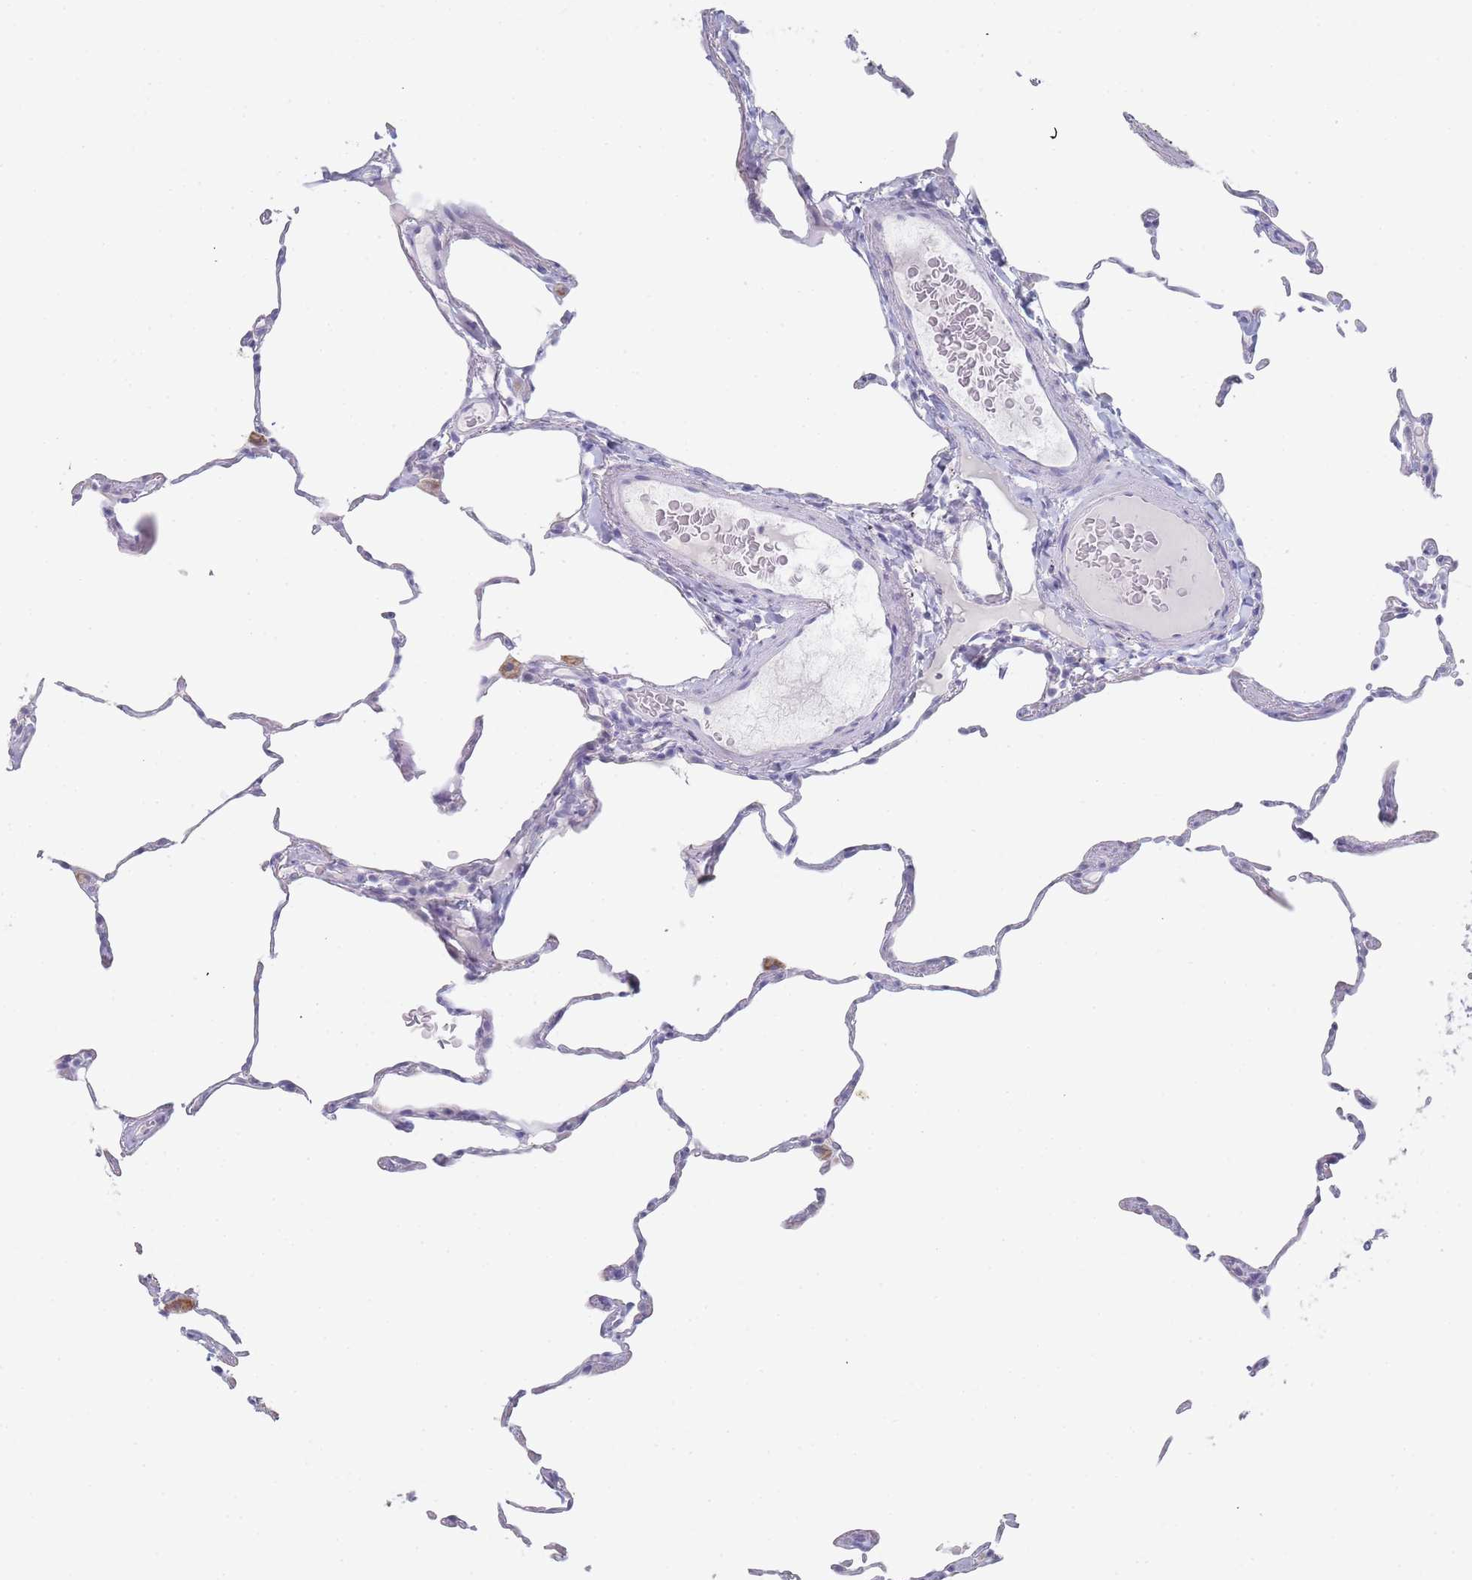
{"staining": {"intensity": "negative", "quantity": "none", "location": "none"}, "tissue": "lung", "cell_type": "Alveolar cells", "image_type": "normal", "snomed": [{"axis": "morphology", "description": "Normal tissue, NOS"}, {"axis": "topography", "description": "Lung"}], "caption": "Immunohistochemistry (IHC) of benign human lung demonstrates no staining in alveolar cells.", "gene": "IMPG1", "patient": {"sex": "female", "age": 57}}